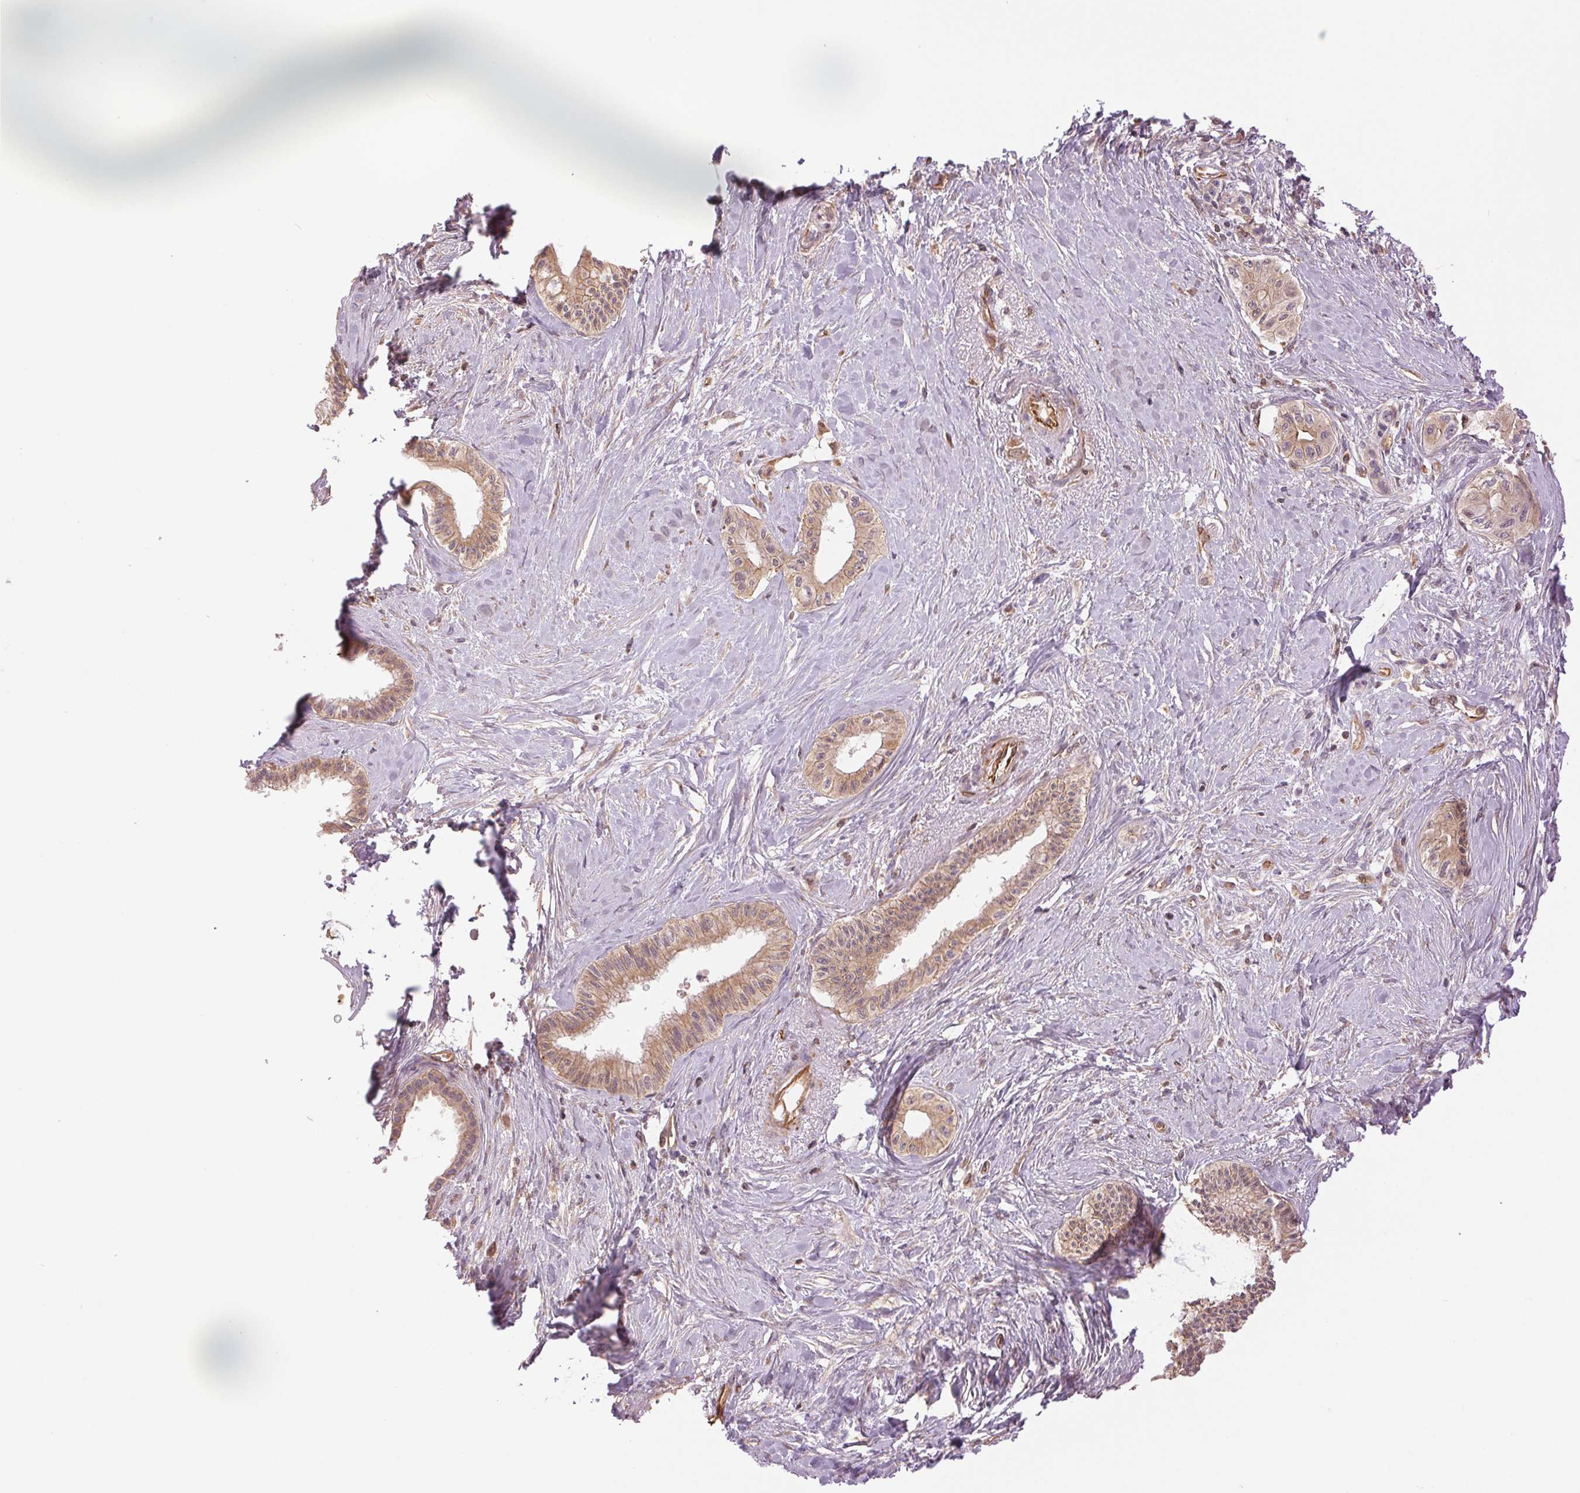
{"staining": {"intensity": "weak", "quantity": ">75%", "location": "cytoplasmic/membranous"}, "tissue": "pancreatic cancer", "cell_type": "Tumor cells", "image_type": "cancer", "snomed": [{"axis": "morphology", "description": "Adenocarcinoma, NOS"}, {"axis": "topography", "description": "Pancreas"}], "caption": "Pancreatic cancer stained with DAB IHC exhibits low levels of weak cytoplasmic/membranous positivity in approximately >75% of tumor cells.", "gene": "STARD7", "patient": {"sex": "male", "age": 71}}